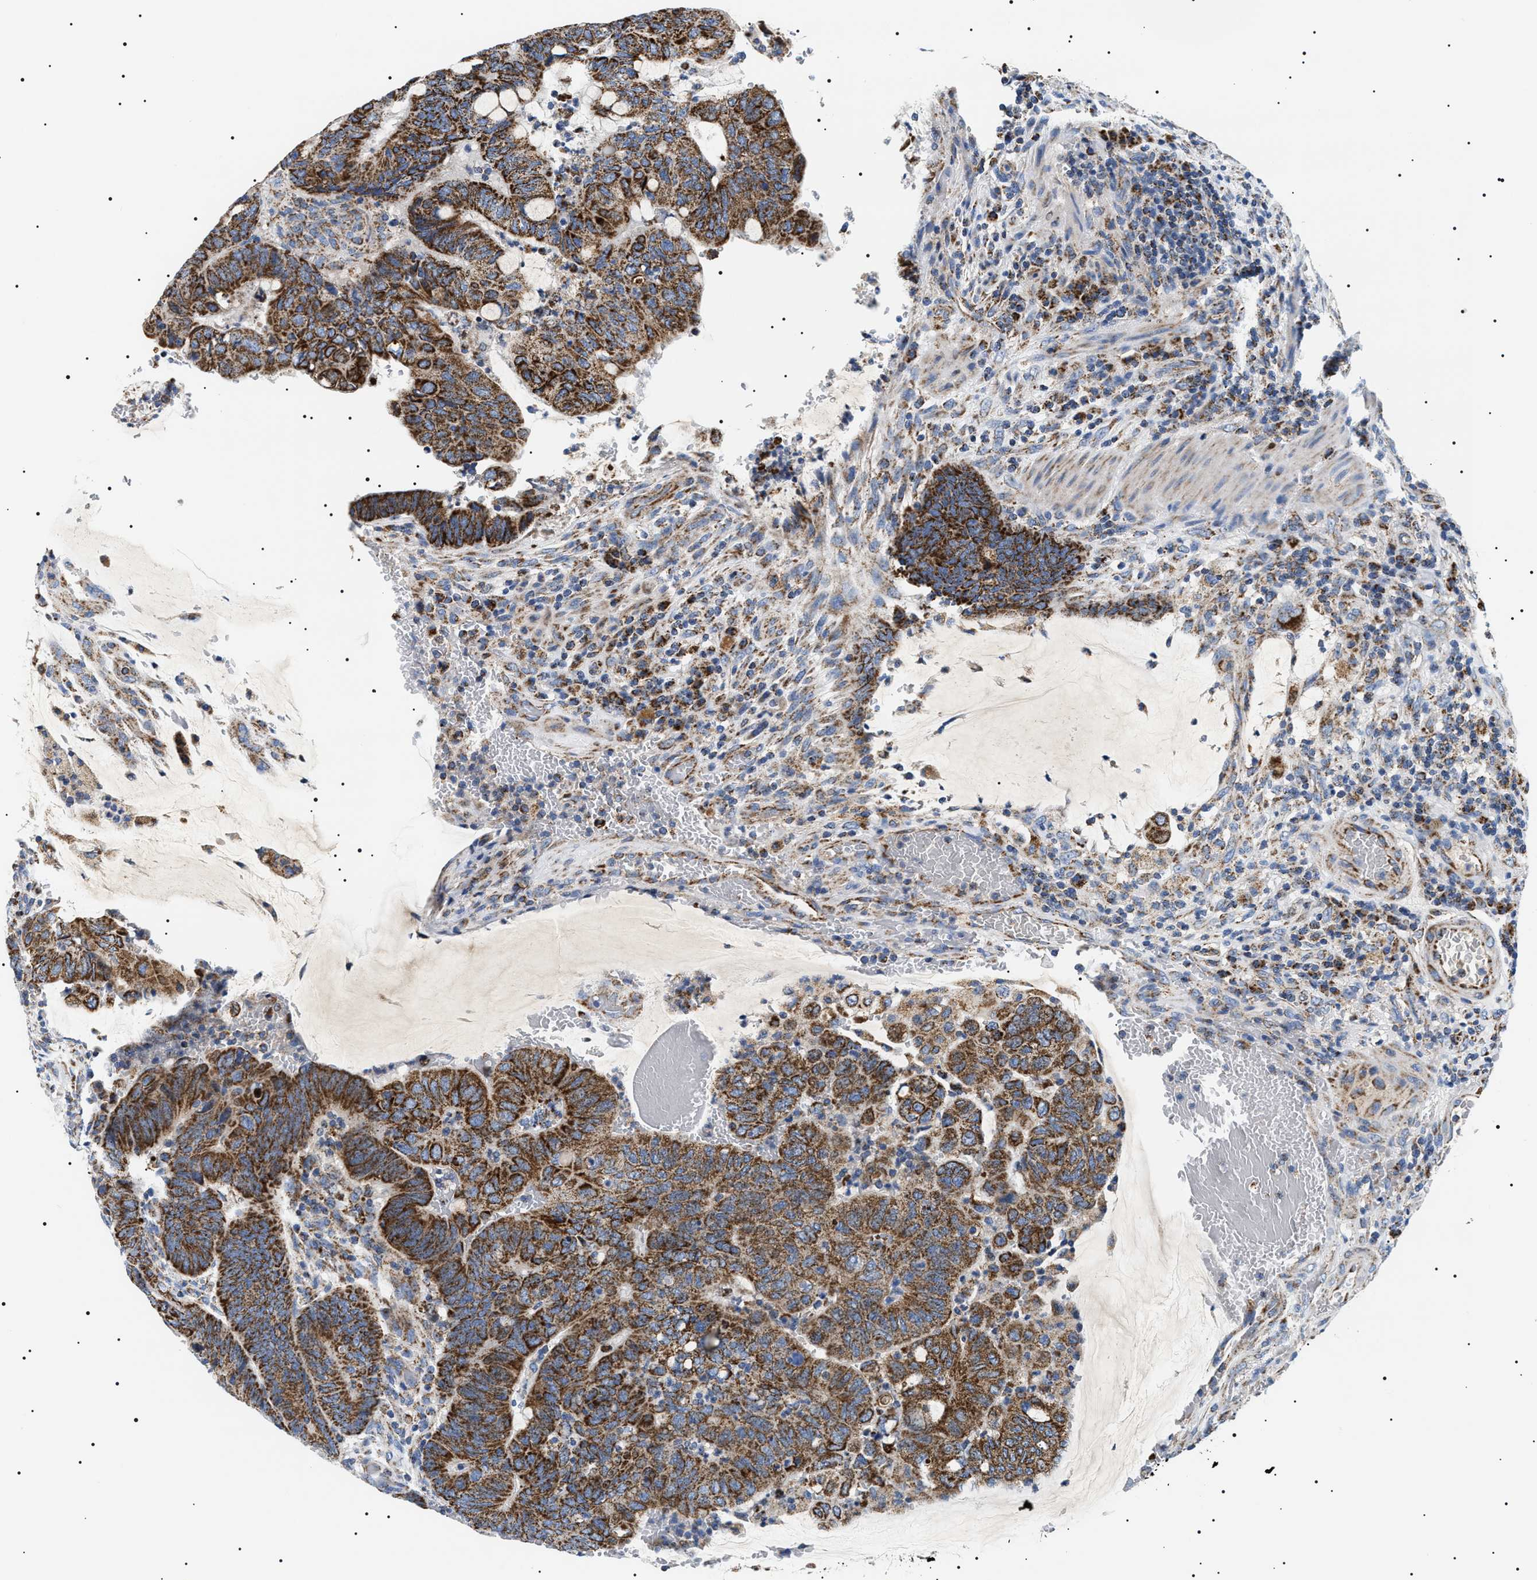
{"staining": {"intensity": "strong", "quantity": ">75%", "location": "cytoplasmic/membranous"}, "tissue": "colorectal cancer", "cell_type": "Tumor cells", "image_type": "cancer", "snomed": [{"axis": "morphology", "description": "Normal tissue, NOS"}, {"axis": "morphology", "description": "Adenocarcinoma, NOS"}, {"axis": "topography", "description": "Rectum"}, {"axis": "topography", "description": "Peripheral nerve tissue"}], "caption": "This image exhibits colorectal adenocarcinoma stained with immunohistochemistry (IHC) to label a protein in brown. The cytoplasmic/membranous of tumor cells show strong positivity for the protein. Nuclei are counter-stained blue.", "gene": "OXSM", "patient": {"sex": "male", "age": 92}}